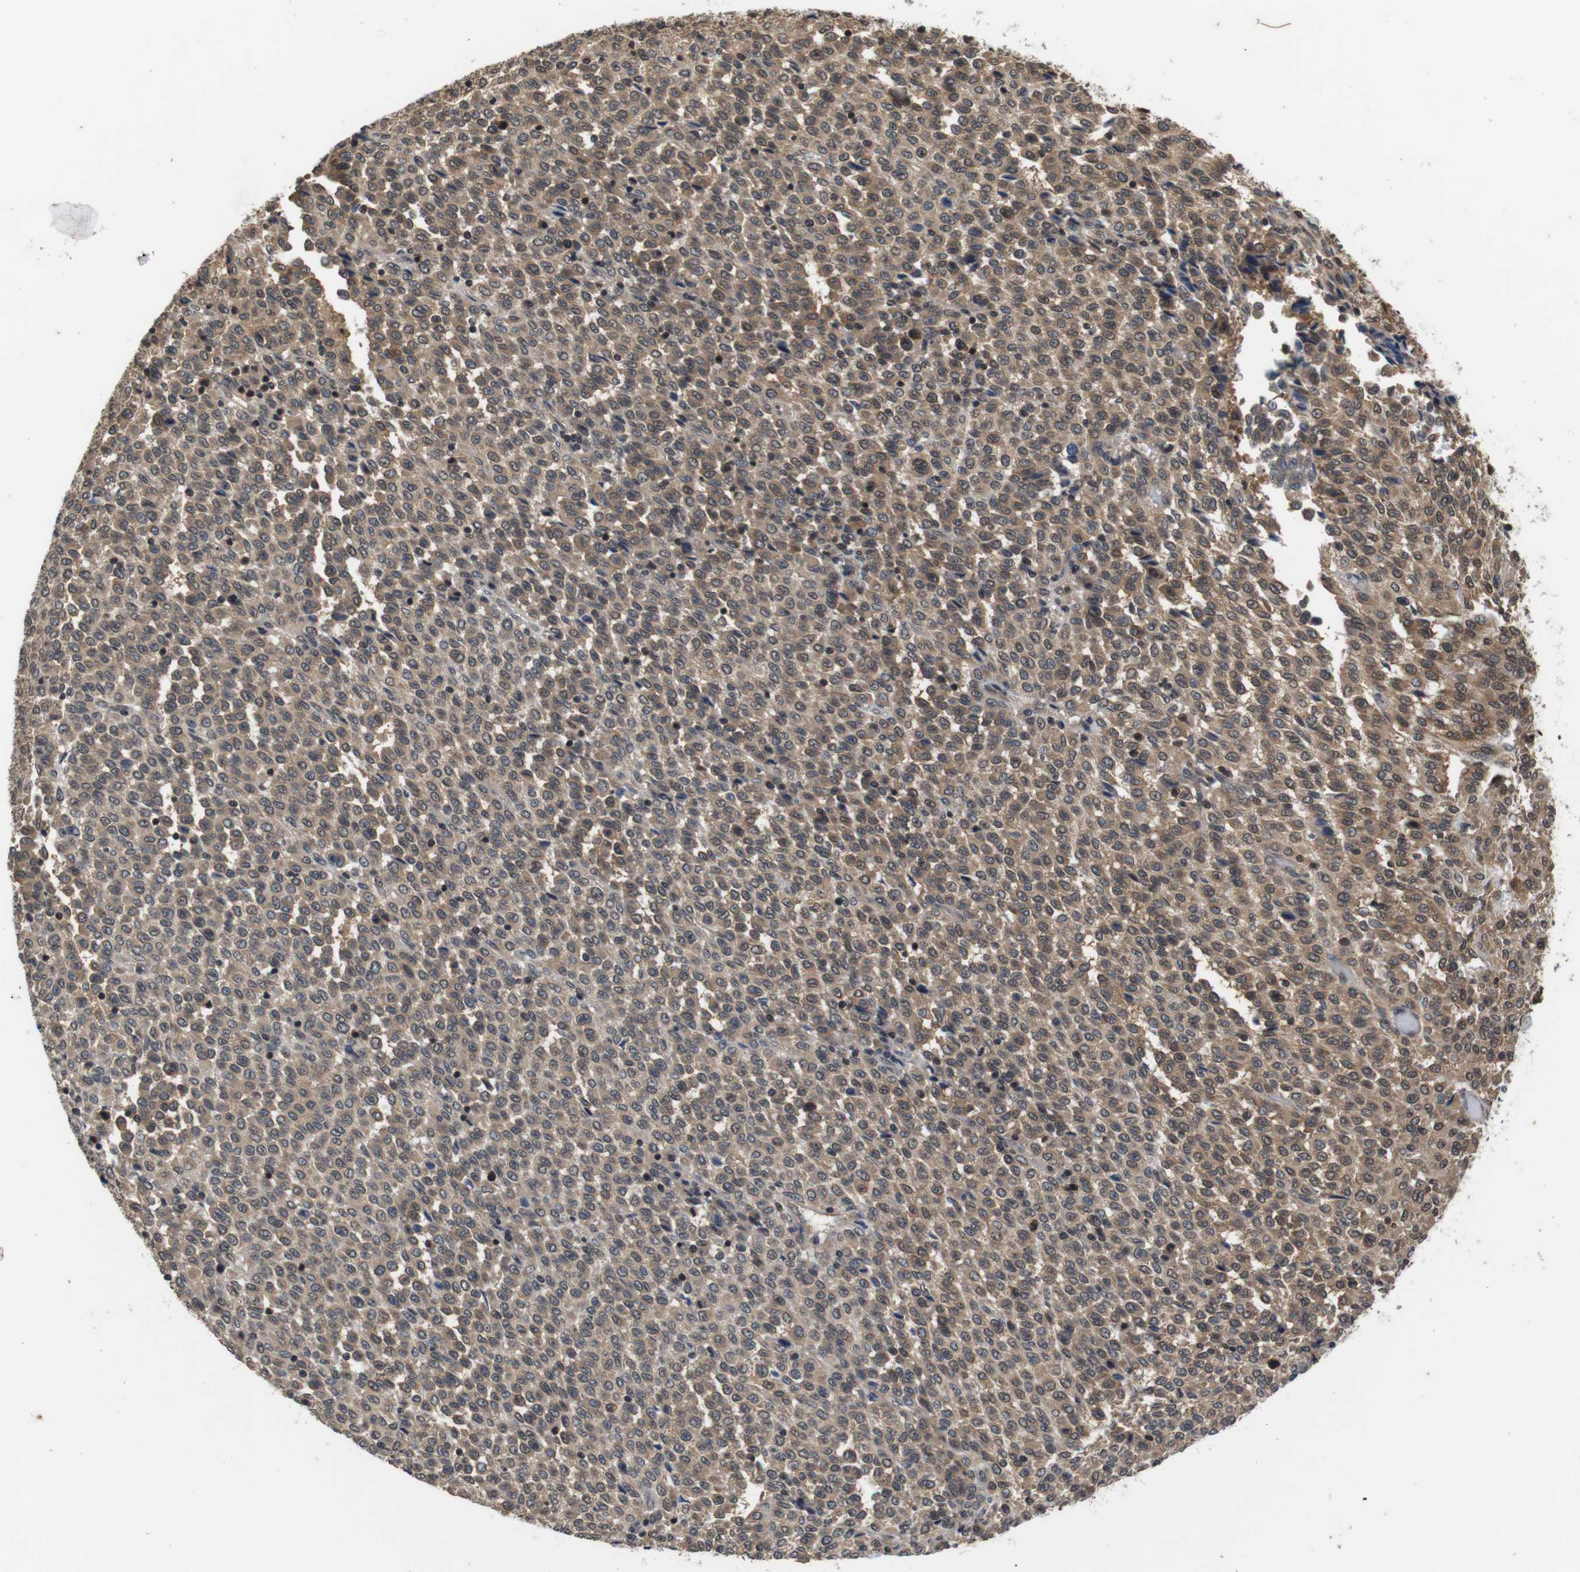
{"staining": {"intensity": "moderate", "quantity": ">75%", "location": "cytoplasmic/membranous"}, "tissue": "melanoma", "cell_type": "Tumor cells", "image_type": "cancer", "snomed": [{"axis": "morphology", "description": "Malignant melanoma, Metastatic site"}, {"axis": "topography", "description": "Pancreas"}], "caption": "Melanoma stained with a protein marker demonstrates moderate staining in tumor cells.", "gene": "FADD", "patient": {"sex": "female", "age": 30}}